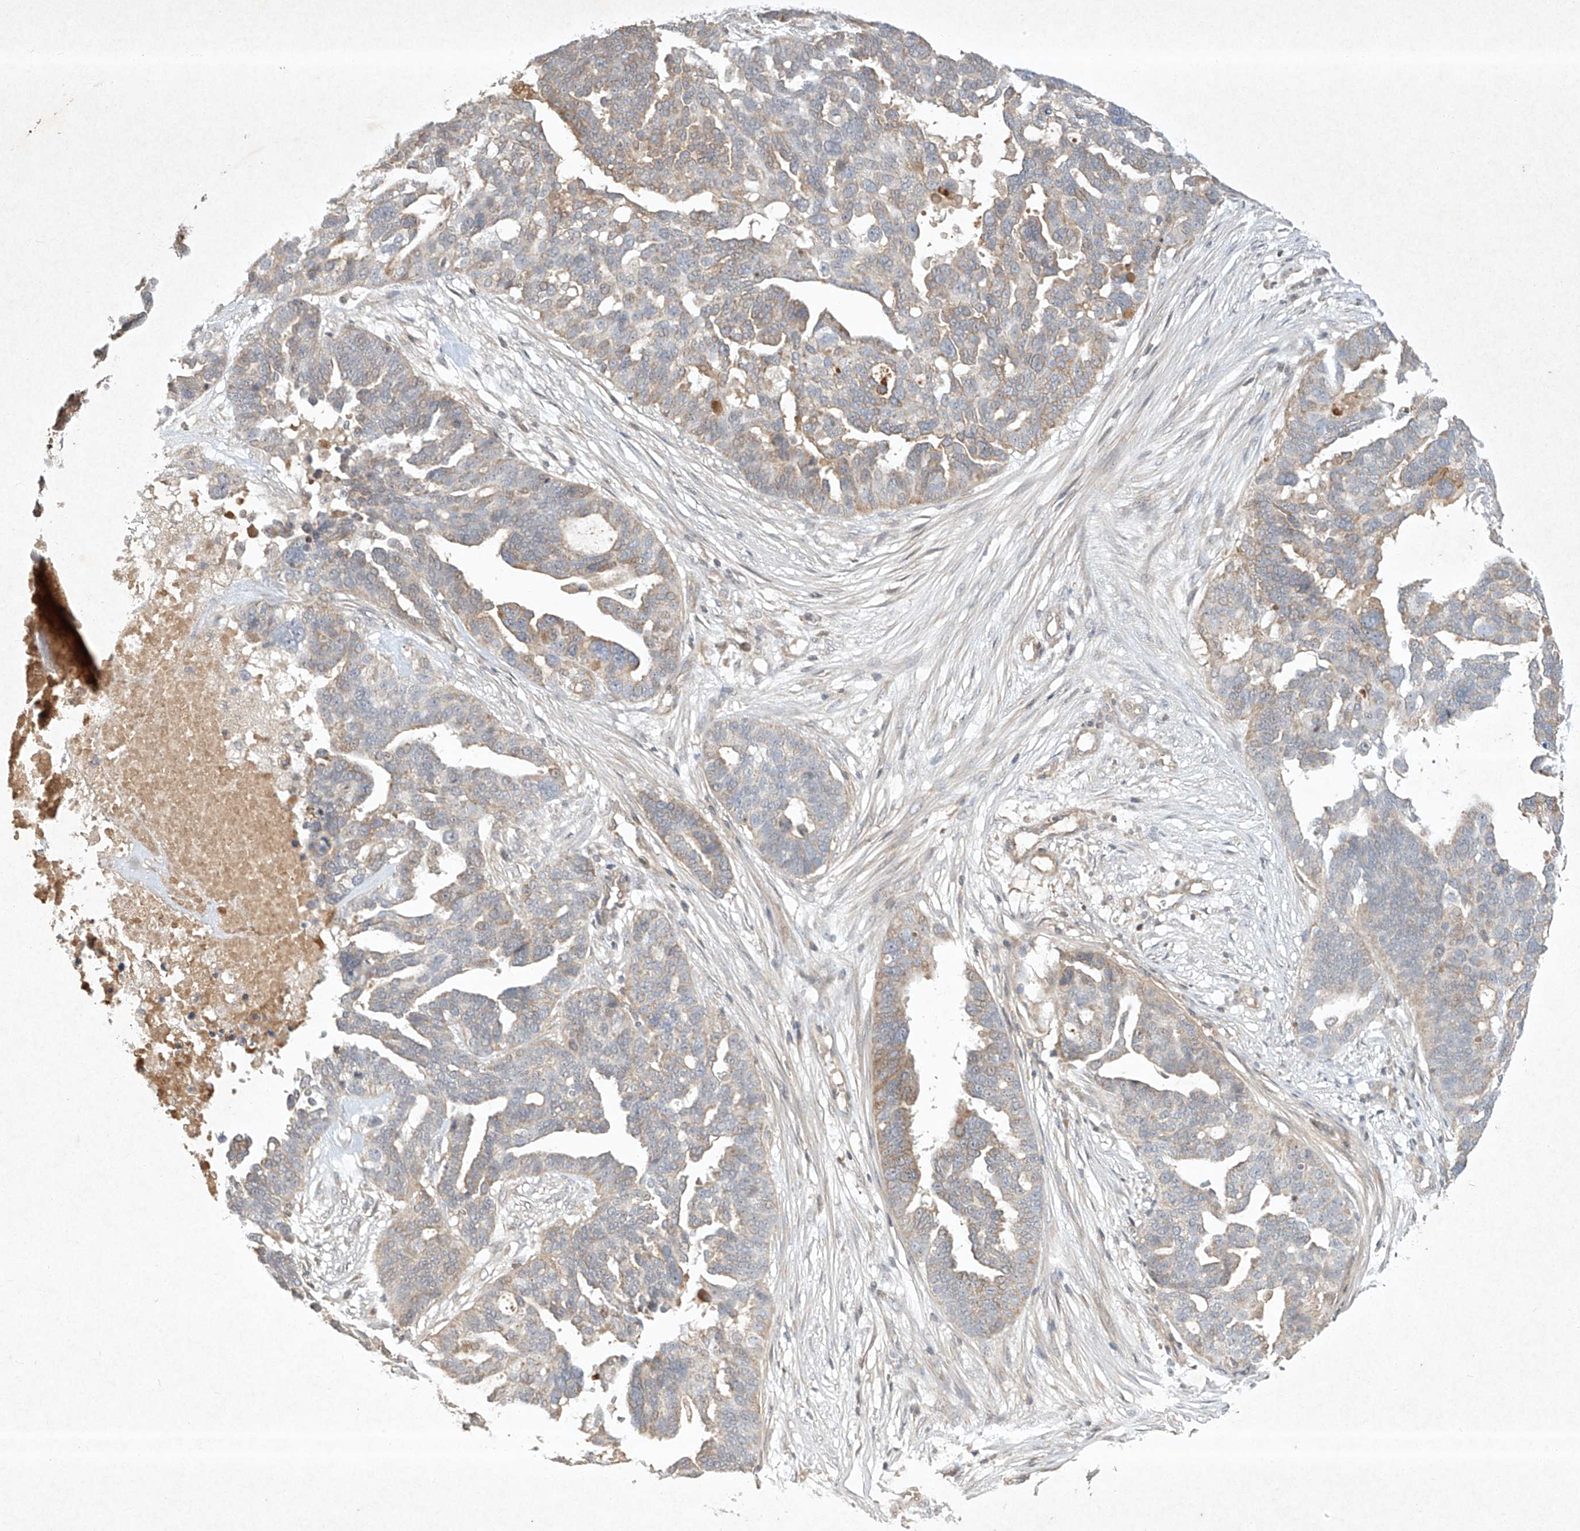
{"staining": {"intensity": "weak", "quantity": "25%-75%", "location": "cytoplasmic/membranous"}, "tissue": "ovarian cancer", "cell_type": "Tumor cells", "image_type": "cancer", "snomed": [{"axis": "morphology", "description": "Cystadenocarcinoma, serous, NOS"}, {"axis": "topography", "description": "Ovary"}], "caption": "Approximately 25%-75% of tumor cells in human ovarian serous cystadenocarcinoma display weak cytoplasmic/membranous protein positivity as visualized by brown immunohistochemical staining.", "gene": "BTRC", "patient": {"sex": "female", "age": 59}}